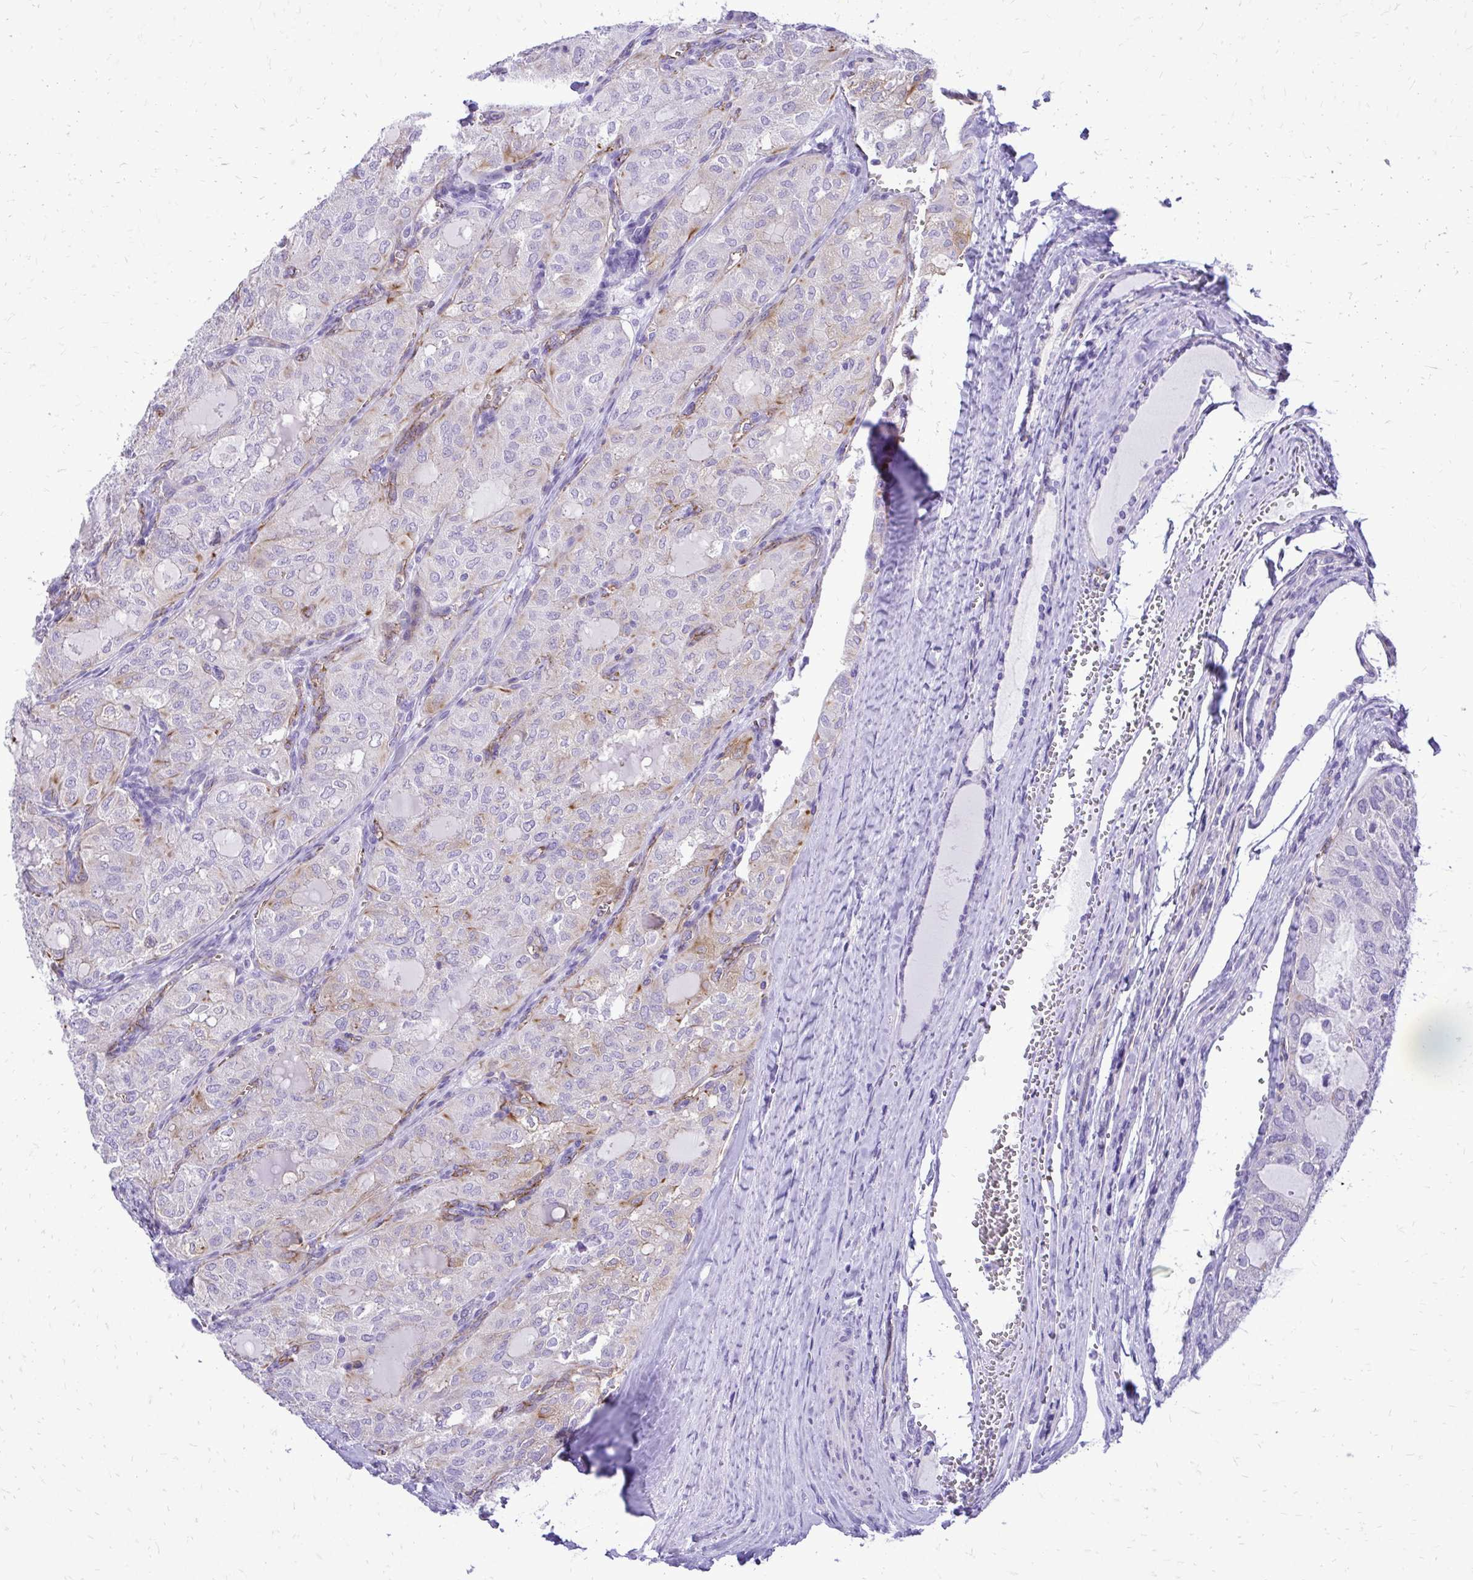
{"staining": {"intensity": "negative", "quantity": "none", "location": "none"}, "tissue": "thyroid cancer", "cell_type": "Tumor cells", "image_type": "cancer", "snomed": [{"axis": "morphology", "description": "Follicular adenoma carcinoma, NOS"}, {"axis": "topography", "description": "Thyroid gland"}], "caption": "High power microscopy photomicrograph of an immunohistochemistry (IHC) micrograph of thyroid cancer (follicular adenoma carcinoma), revealing no significant staining in tumor cells.", "gene": "PELI3", "patient": {"sex": "male", "age": 75}}